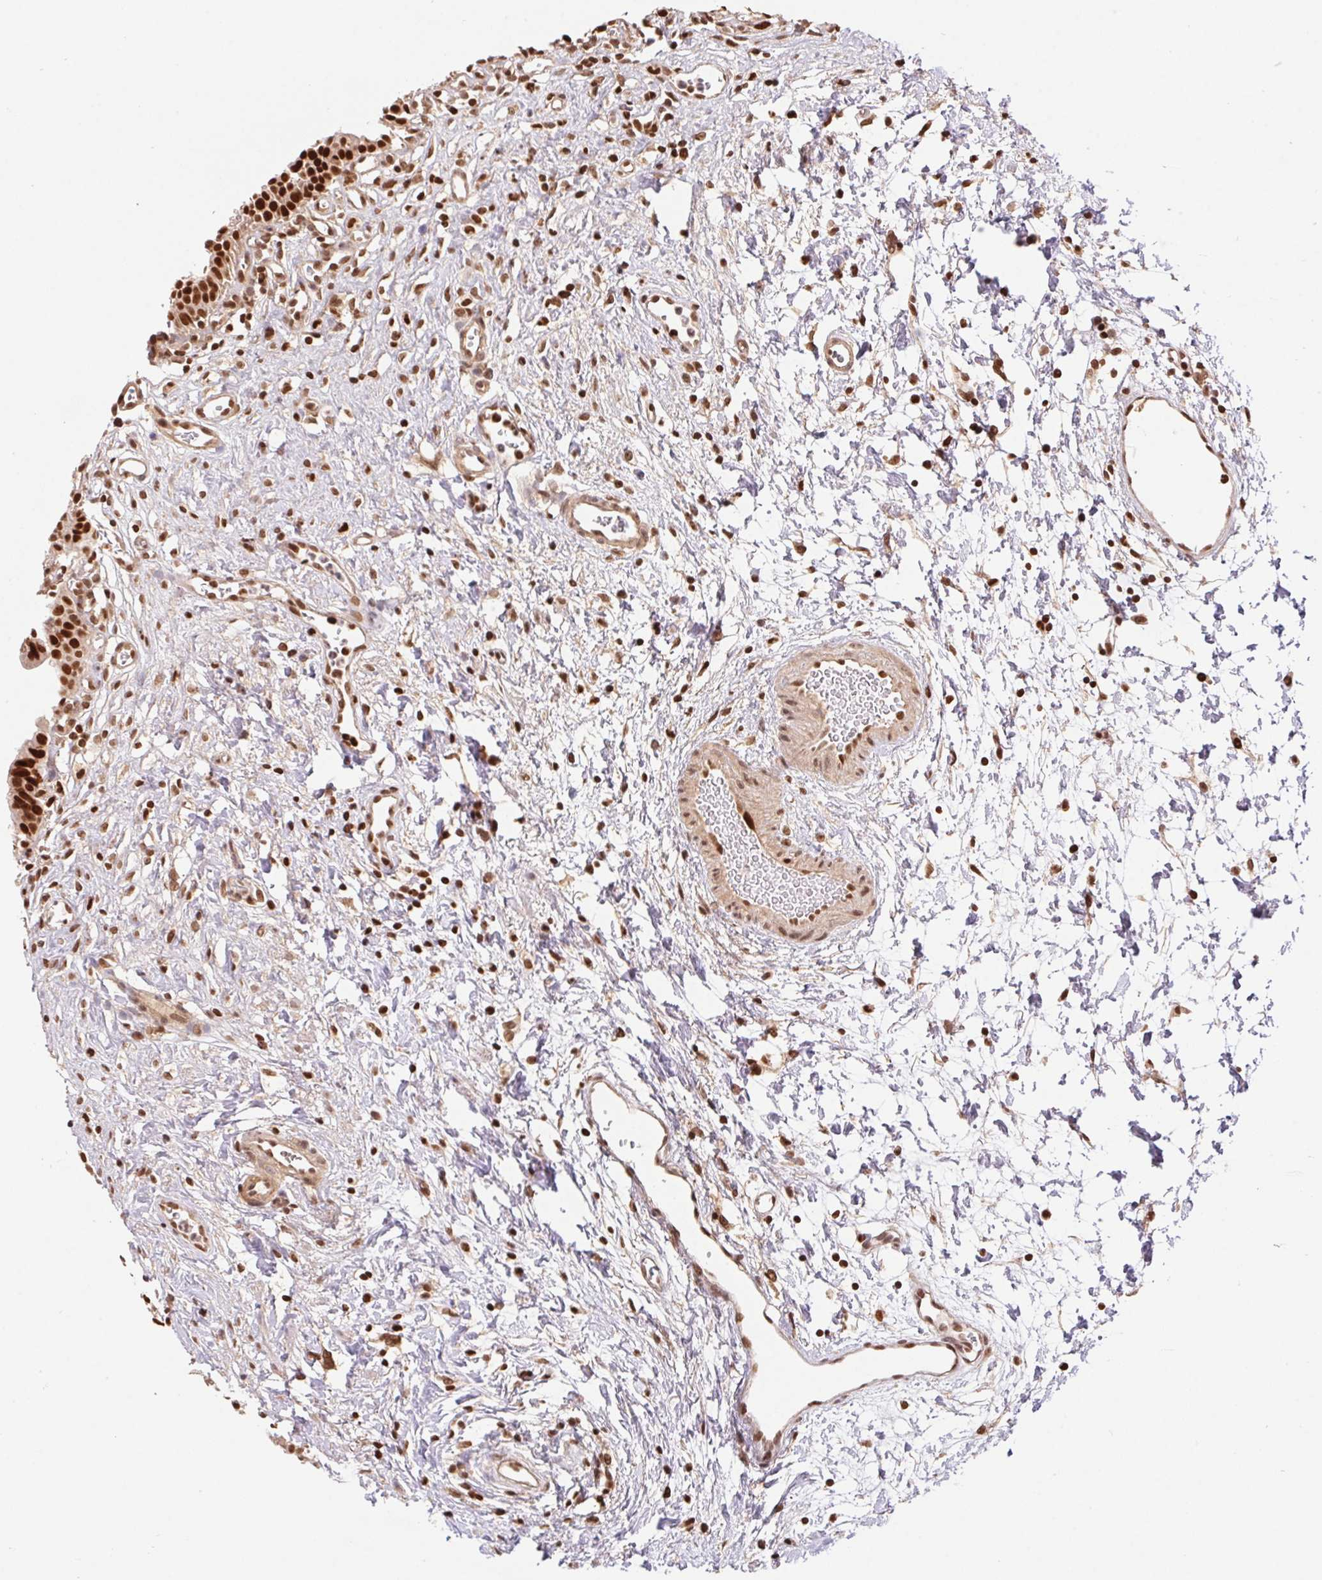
{"staining": {"intensity": "strong", "quantity": ">75%", "location": "nuclear"}, "tissue": "urinary bladder", "cell_type": "Urothelial cells", "image_type": "normal", "snomed": [{"axis": "morphology", "description": "Normal tissue, NOS"}, {"axis": "topography", "description": "Urinary bladder"}], "caption": "Brown immunohistochemical staining in unremarkable human urinary bladder exhibits strong nuclear staining in approximately >75% of urothelial cells. (DAB = brown stain, brightfield microscopy at high magnification).", "gene": "POLD3", "patient": {"sex": "male", "age": 51}}